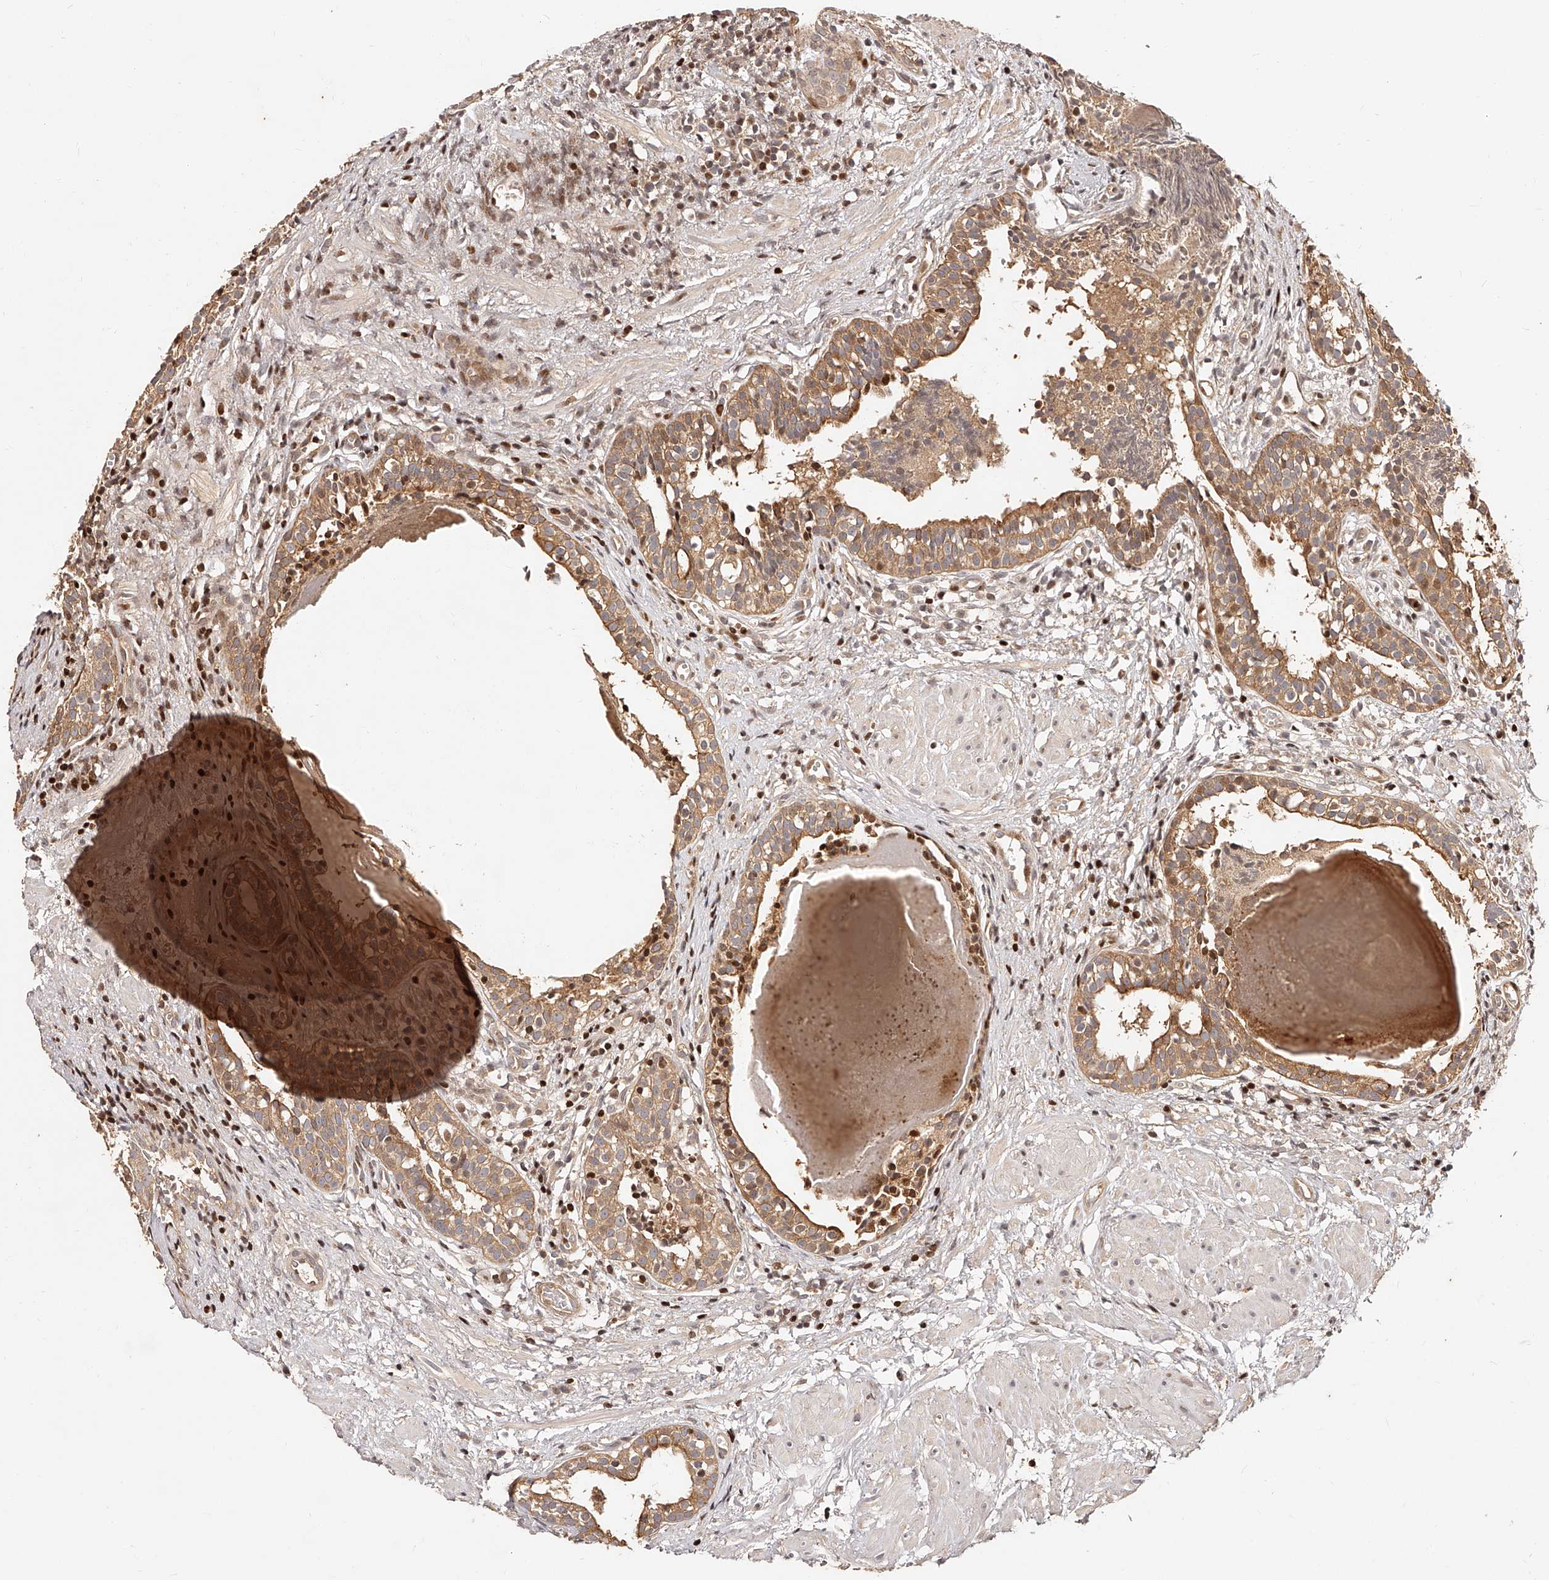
{"staining": {"intensity": "moderate", "quantity": ">75%", "location": "cytoplasmic/membranous"}, "tissue": "prostate cancer", "cell_type": "Tumor cells", "image_type": "cancer", "snomed": [{"axis": "morphology", "description": "Adenocarcinoma, Low grade"}, {"axis": "topography", "description": "Prostate"}], "caption": "Protein expression analysis of human prostate low-grade adenocarcinoma reveals moderate cytoplasmic/membranous staining in approximately >75% of tumor cells.", "gene": "PFDN2", "patient": {"sex": "male", "age": 88}}